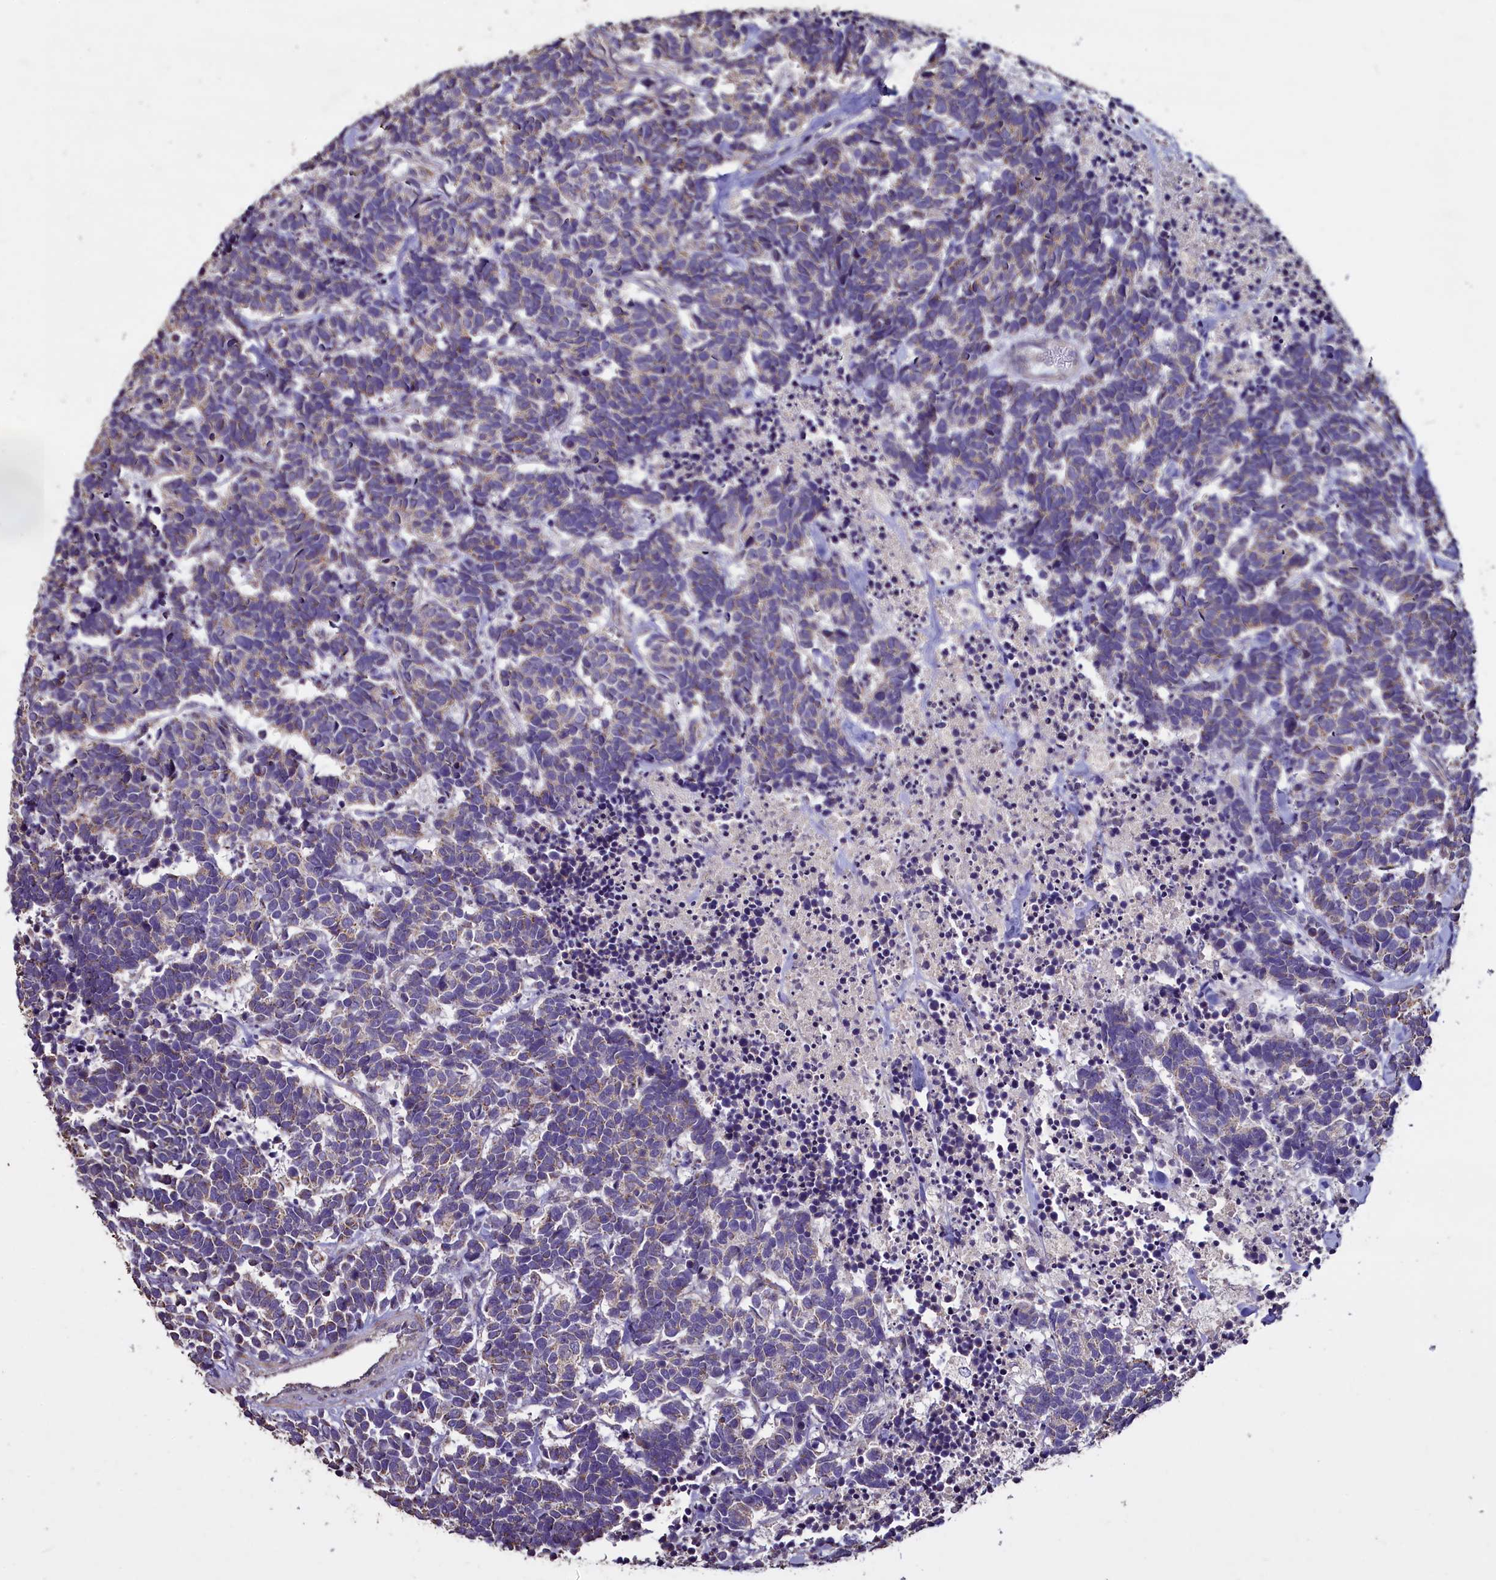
{"staining": {"intensity": "negative", "quantity": "none", "location": "none"}, "tissue": "carcinoid", "cell_type": "Tumor cells", "image_type": "cancer", "snomed": [{"axis": "morphology", "description": "Carcinoma, NOS"}, {"axis": "morphology", "description": "Carcinoid, malignant, NOS"}, {"axis": "topography", "description": "Urinary bladder"}], "caption": "Photomicrograph shows no protein staining in tumor cells of carcinoma tissue.", "gene": "COQ9", "patient": {"sex": "male", "age": 57}}